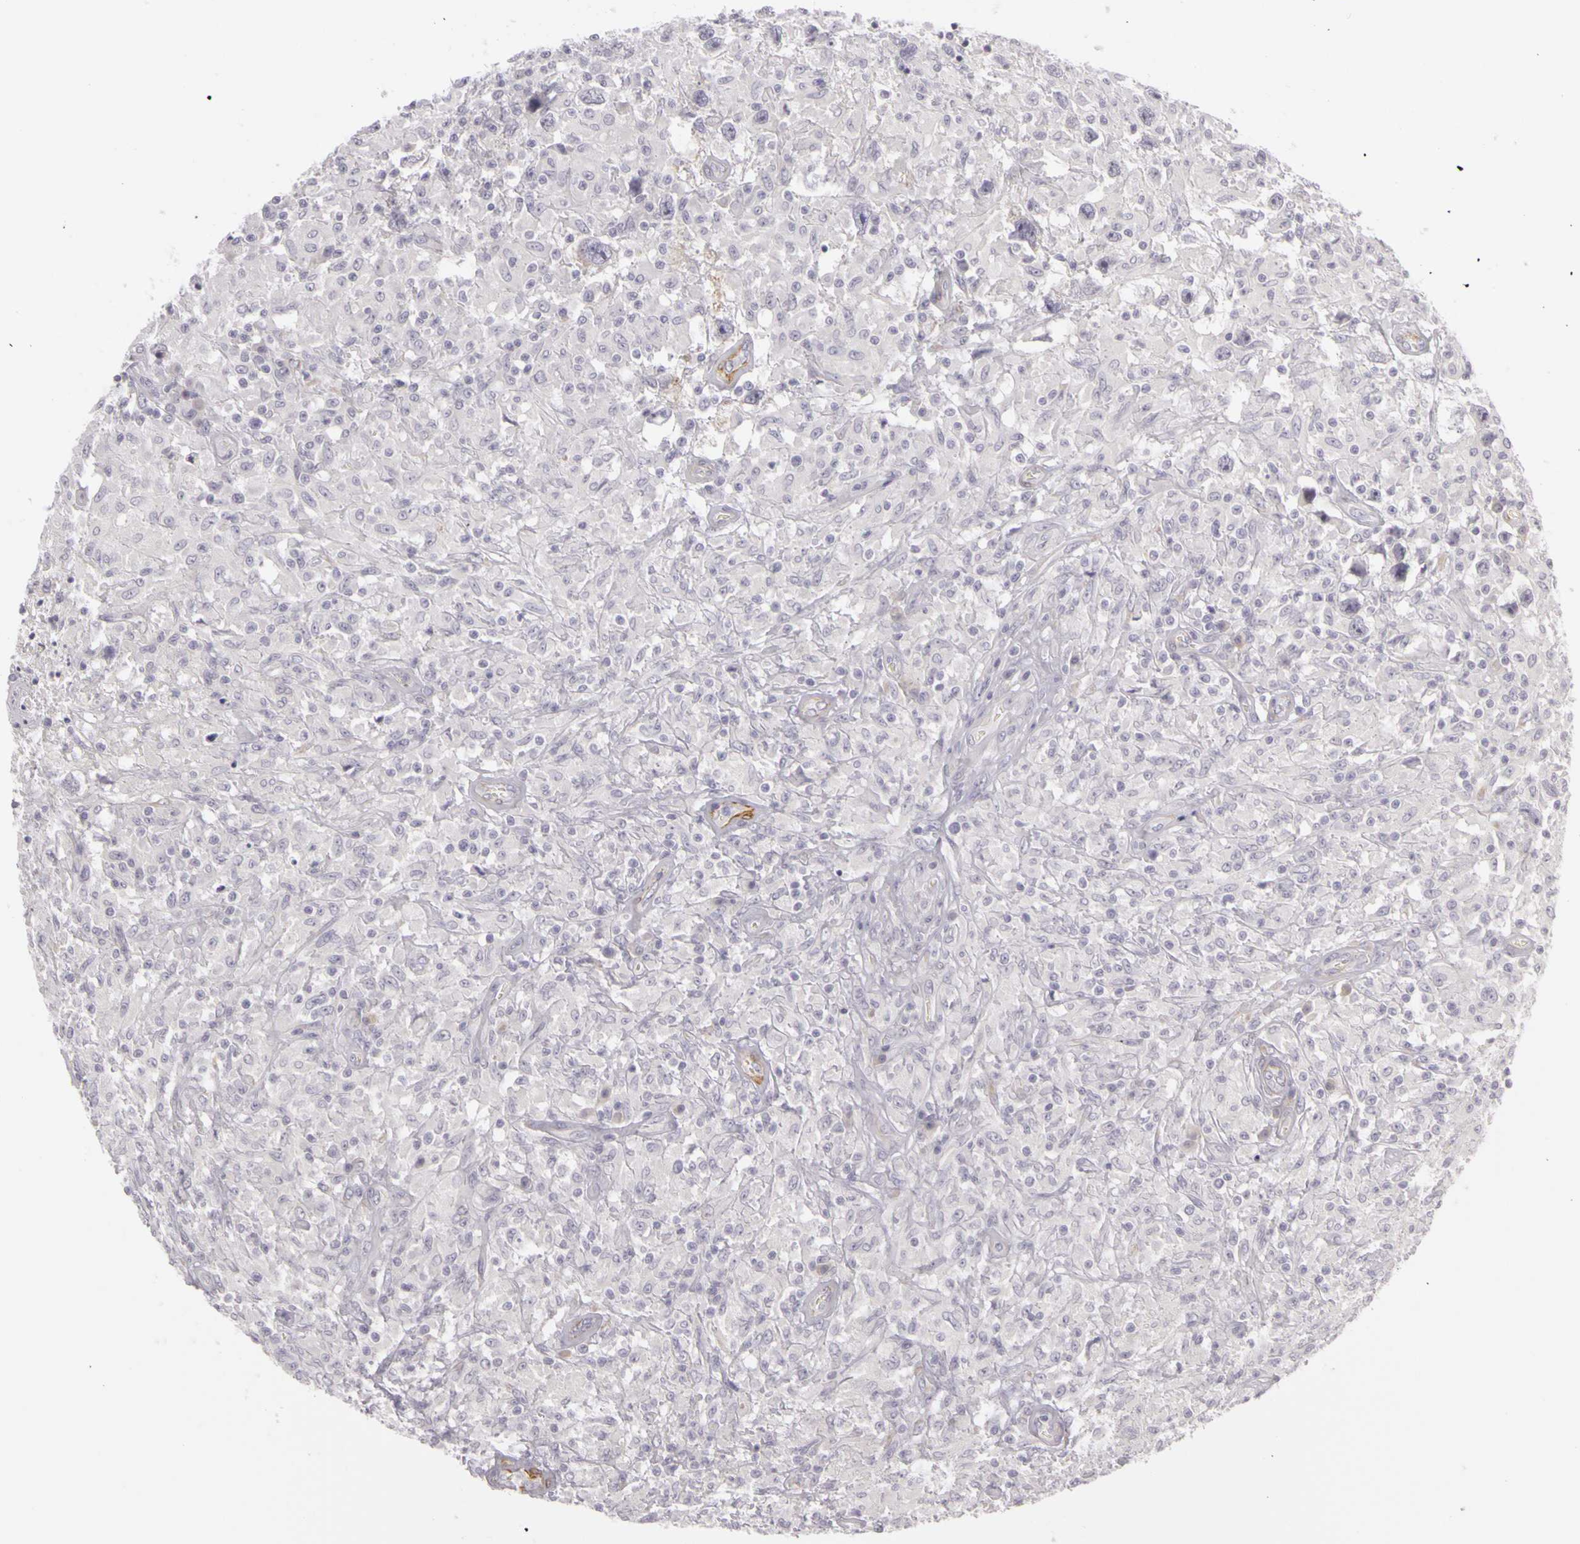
{"staining": {"intensity": "negative", "quantity": "none", "location": "none"}, "tissue": "testis cancer", "cell_type": "Tumor cells", "image_type": "cancer", "snomed": [{"axis": "morphology", "description": "Seminoma, NOS"}, {"axis": "topography", "description": "Testis"}], "caption": "This photomicrograph is of seminoma (testis) stained with IHC to label a protein in brown with the nuclei are counter-stained blue. There is no positivity in tumor cells.", "gene": "CNTN2", "patient": {"sex": "male", "age": 34}}